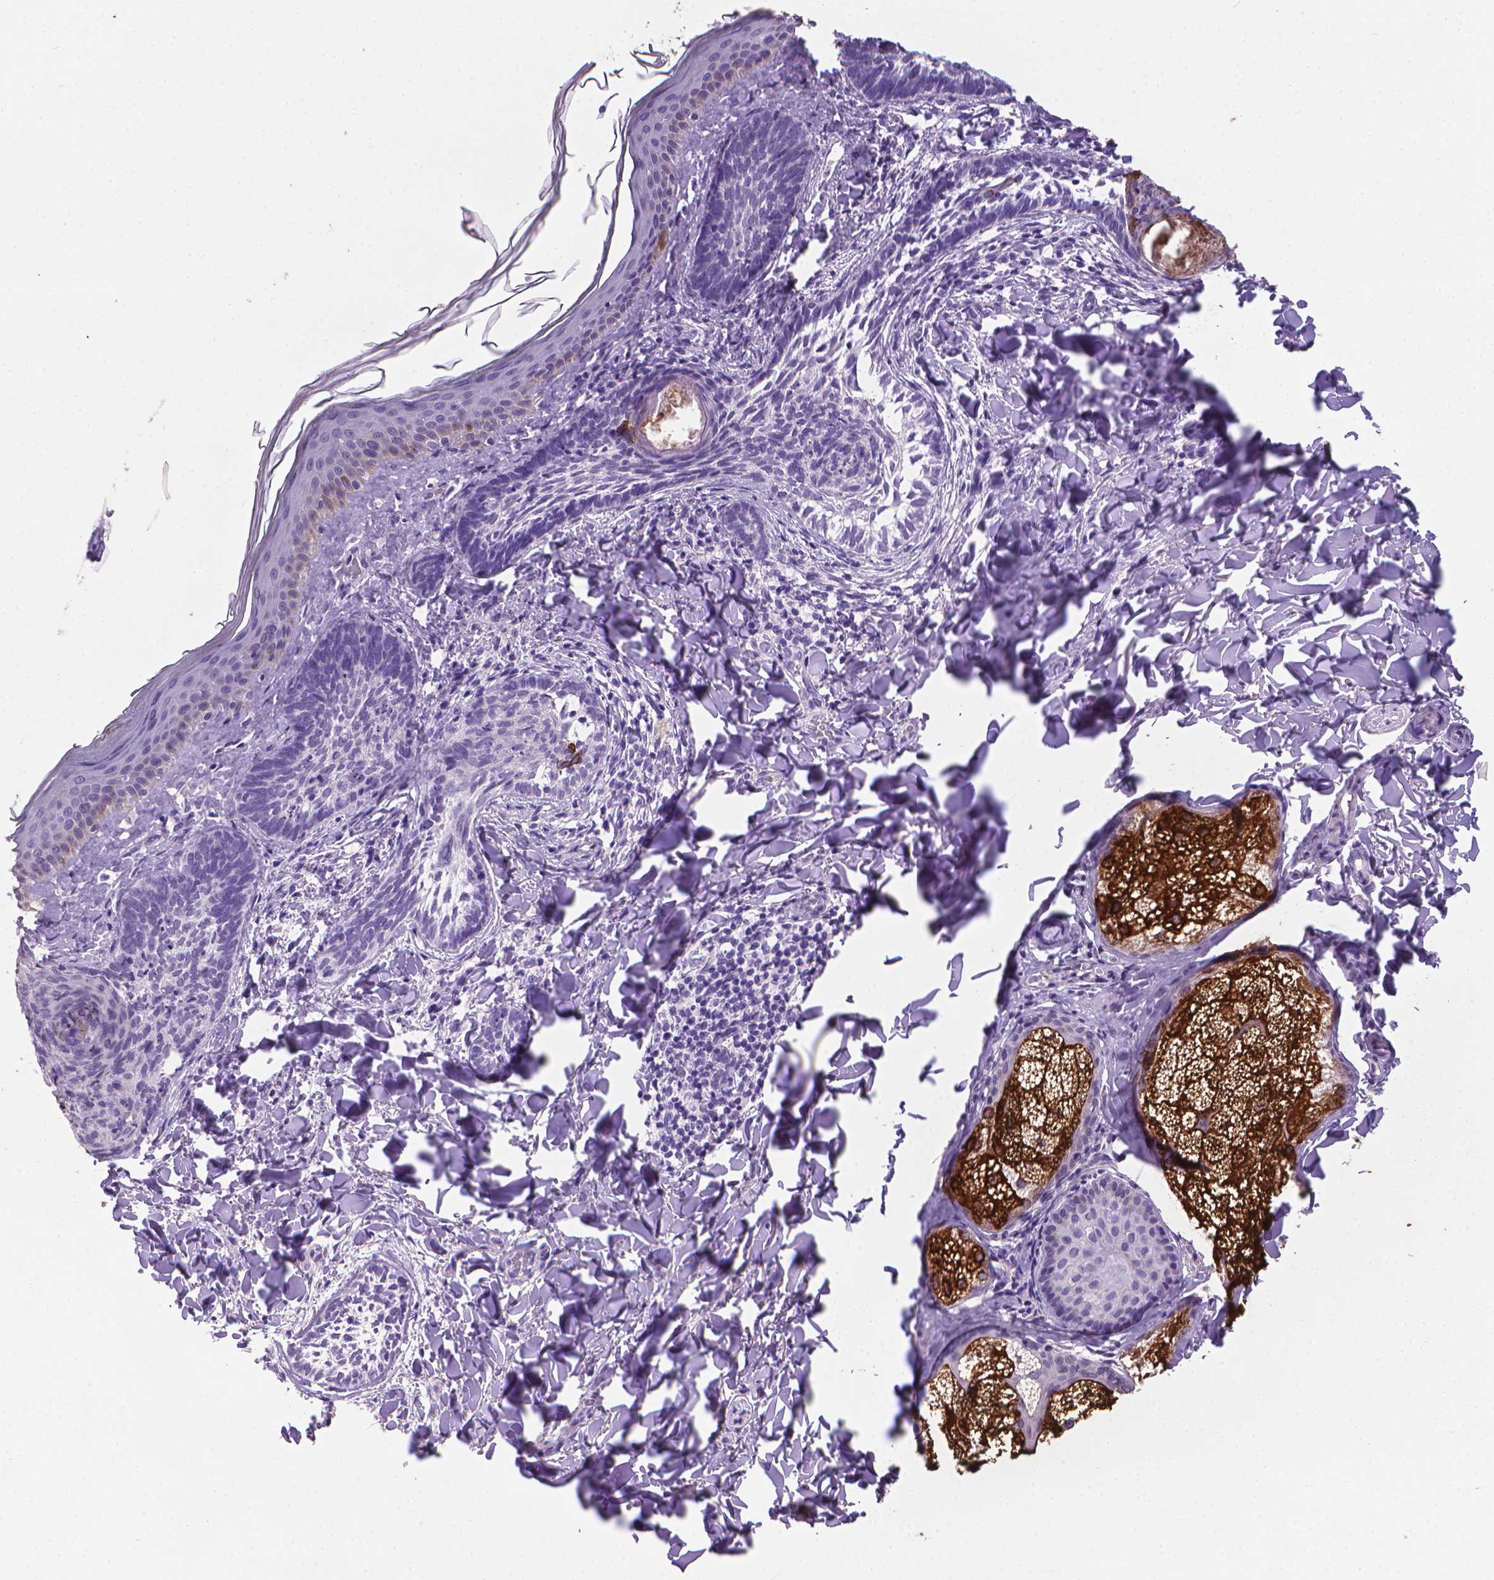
{"staining": {"intensity": "negative", "quantity": "none", "location": "none"}, "tissue": "skin cancer", "cell_type": "Tumor cells", "image_type": "cancer", "snomed": [{"axis": "morphology", "description": "Normal tissue, NOS"}, {"axis": "morphology", "description": "Basal cell carcinoma"}, {"axis": "topography", "description": "Skin"}], "caption": "High power microscopy photomicrograph of an immunohistochemistry micrograph of skin basal cell carcinoma, revealing no significant expression in tumor cells.", "gene": "MUC1", "patient": {"sex": "male", "age": 46}}